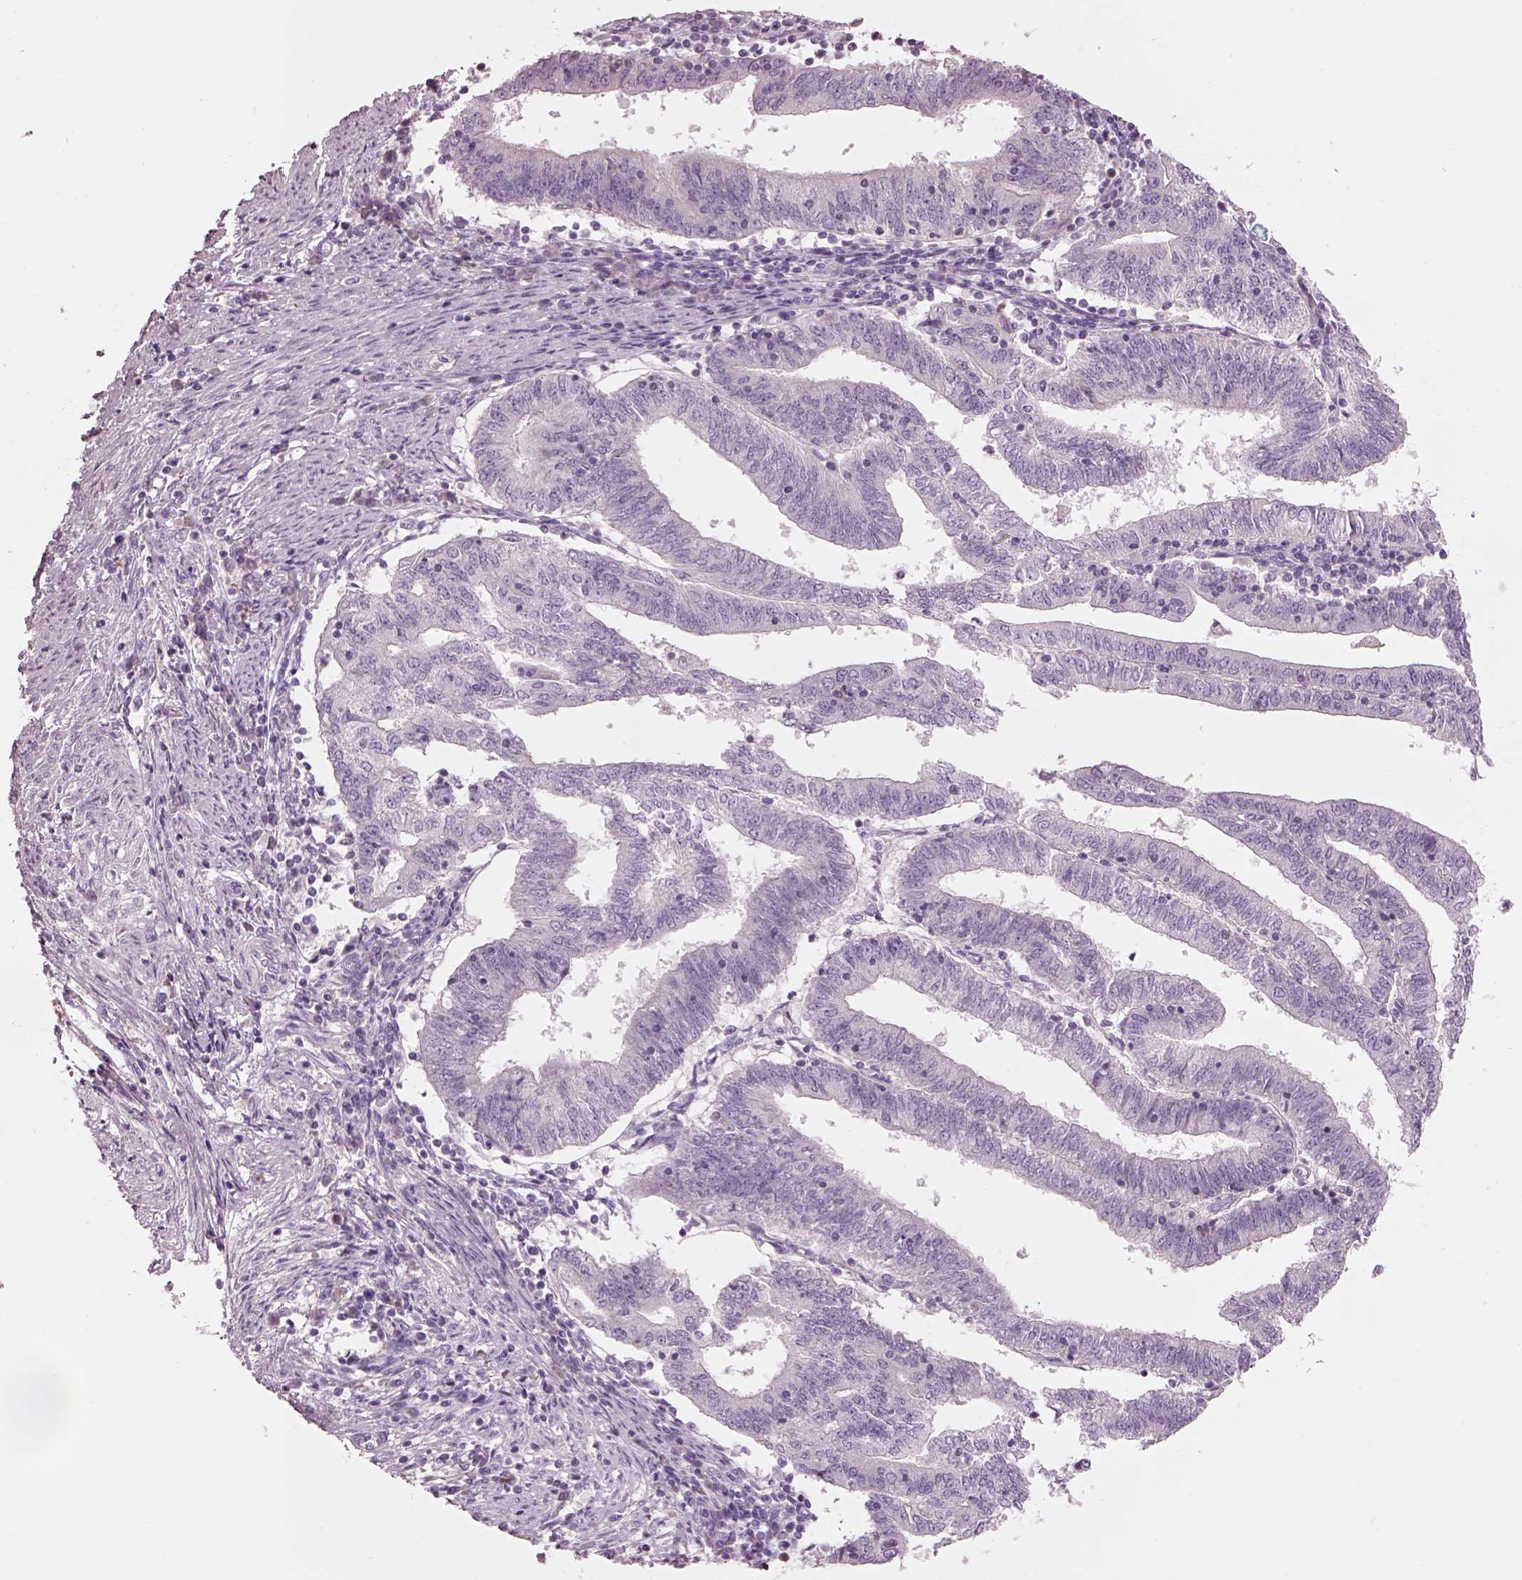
{"staining": {"intensity": "negative", "quantity": "none", "location": "none"}, "tissue": "endometrial cancer", "cell_type": "Tumor cells", "image_type": "cancer", "snomed": [{"axis": "morphology", "description": "Adenocarcinoma, NOS"}, {"axis": "topography", "description": "Endometrium"}], "caption": "Immunohistochemistry of human endometrial adenocarcinoma displays no positivity in tumor cells.", "gene": "SLC27A2", "patient": {"sex": "female", "age": 82}}